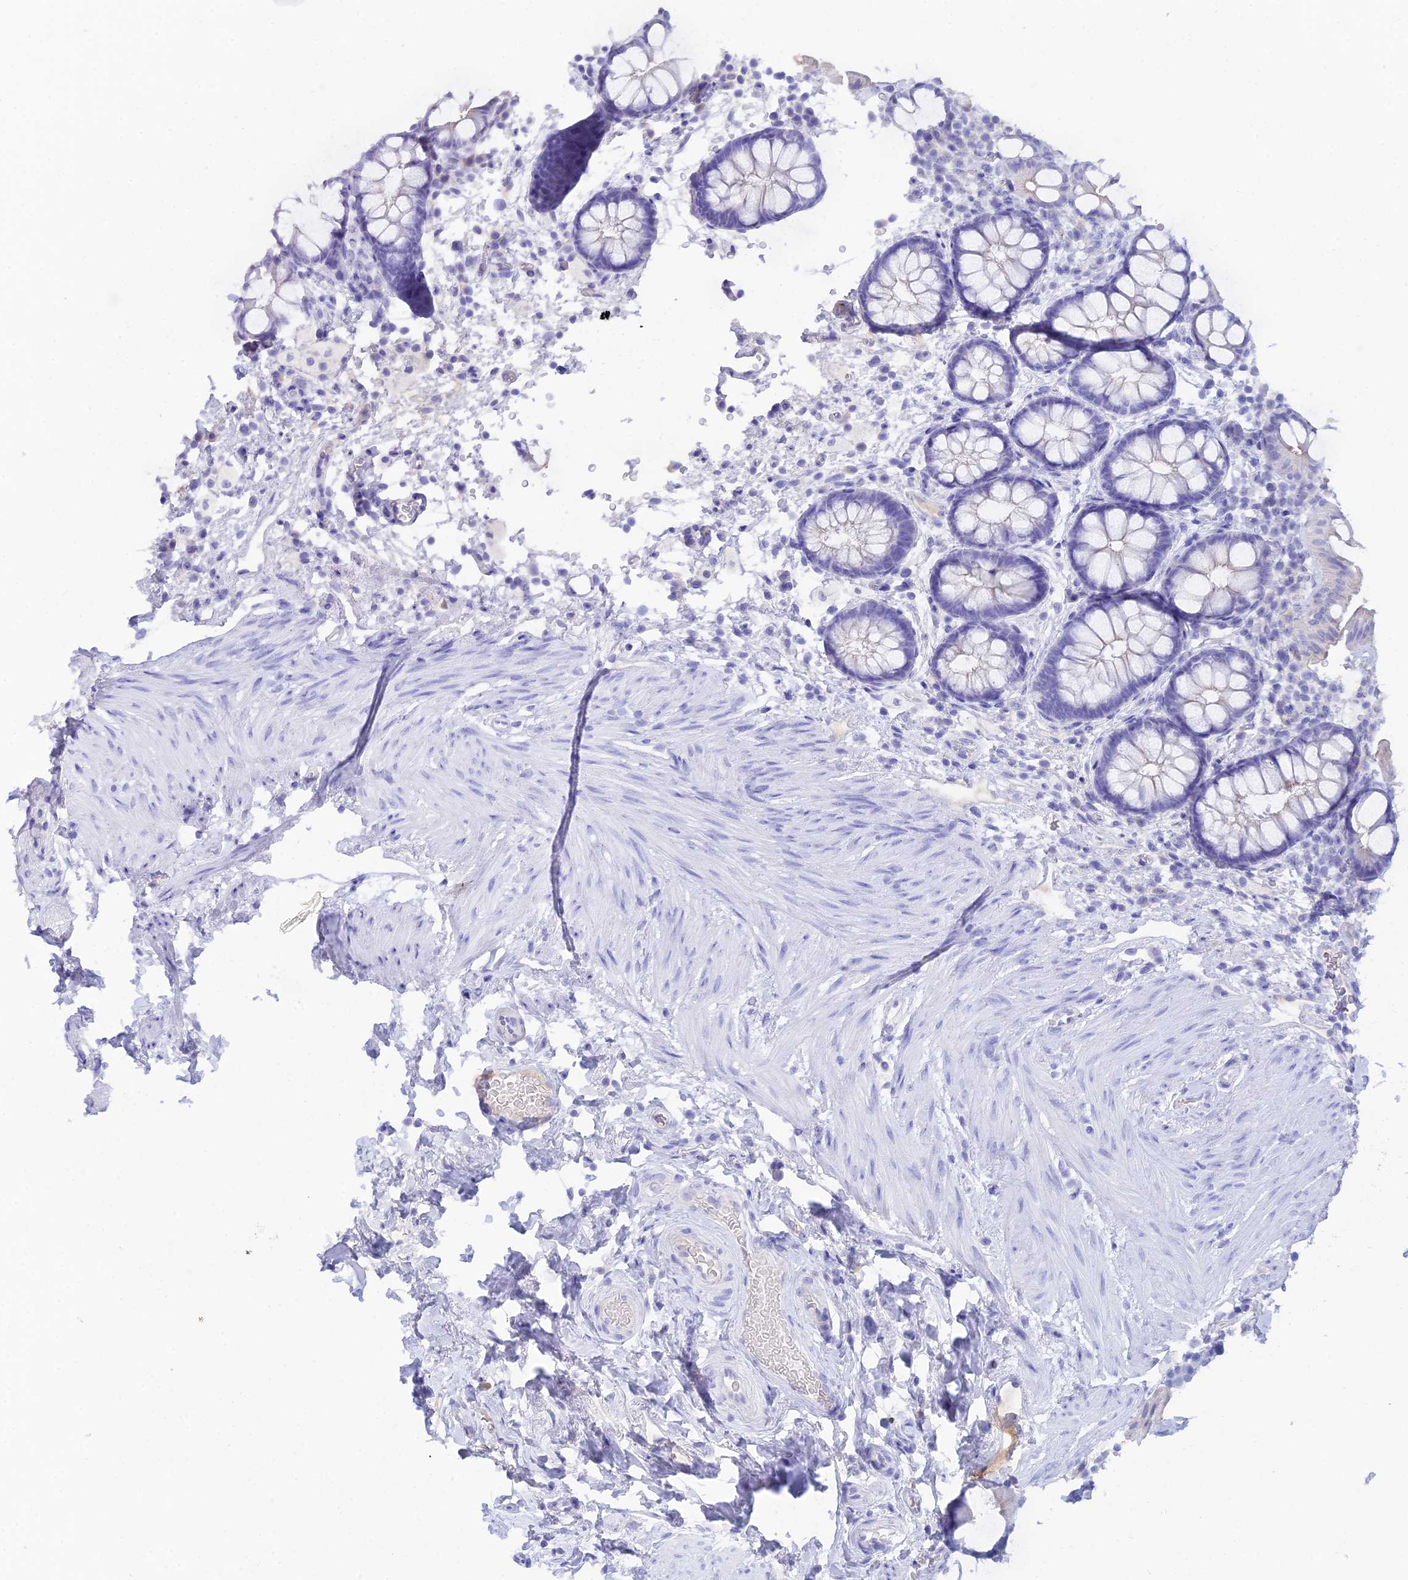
{"staining": {"intensity": "negative", "quantity": "none", "location": "none"}, "tissue": "rectum", "cell_type": "Glandular cells", "image_type": "normal", "snomed": [{"axis": "morphology", "description": "Normal tissue, NOS"}, {"axis": "topography", "description": "Rectum"}, {"axis": "topography", "description": "Peripheral nerve tissue"}], "caption": "IHC of unremarkable human rectum reveals no staining in glandular cells. The staining was performed using DAB (3,3'-diaminobenzidine) to visualize the protein expression in brown, while the nuclei were stained in blue with hematoxylin (Magnification: 20x).", "gene": "REG1A", "patient": {"sex": "female", "age": 69}}